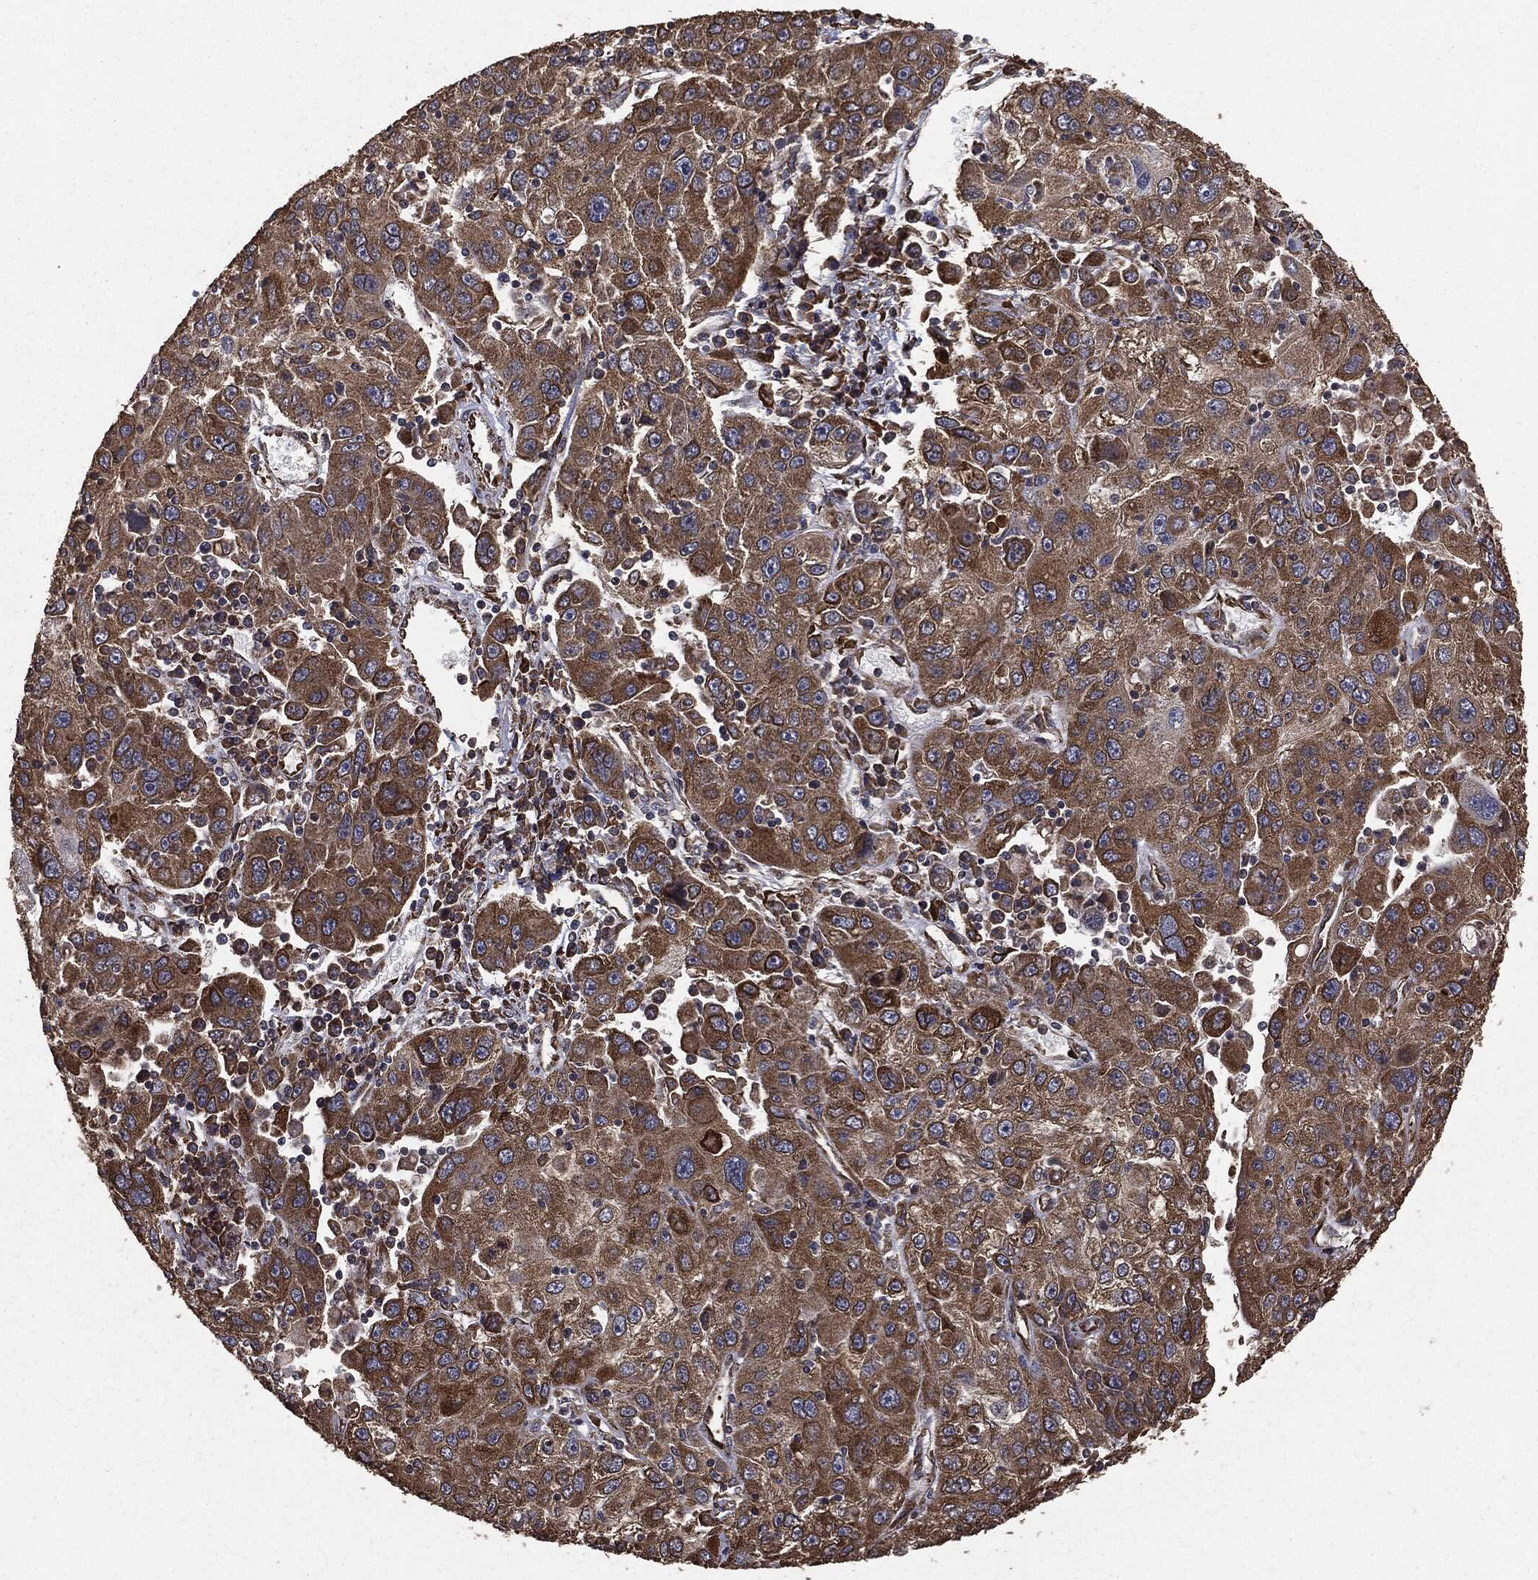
{"staining": {"intensity": "strong", "quantity": ">75%", "location": "cytoplasmic/membranous"}, "tissue": "stomach cancer", "cell_type": "Tumor cells", "image_type": "cancer", "snomed": [{"axis": "morphology", "description": "Adenocarcinoma, NOS"}, {"axis": "topography", "description": "Stomach"}], "caption": "Immunohistochemical staining of stomach cancer shows high levels of strong cytoplasmic/membranous staining in about >75% of tumor cells.", "gene": "MTOR", "patient": {"sex": "male", "age": 56}}